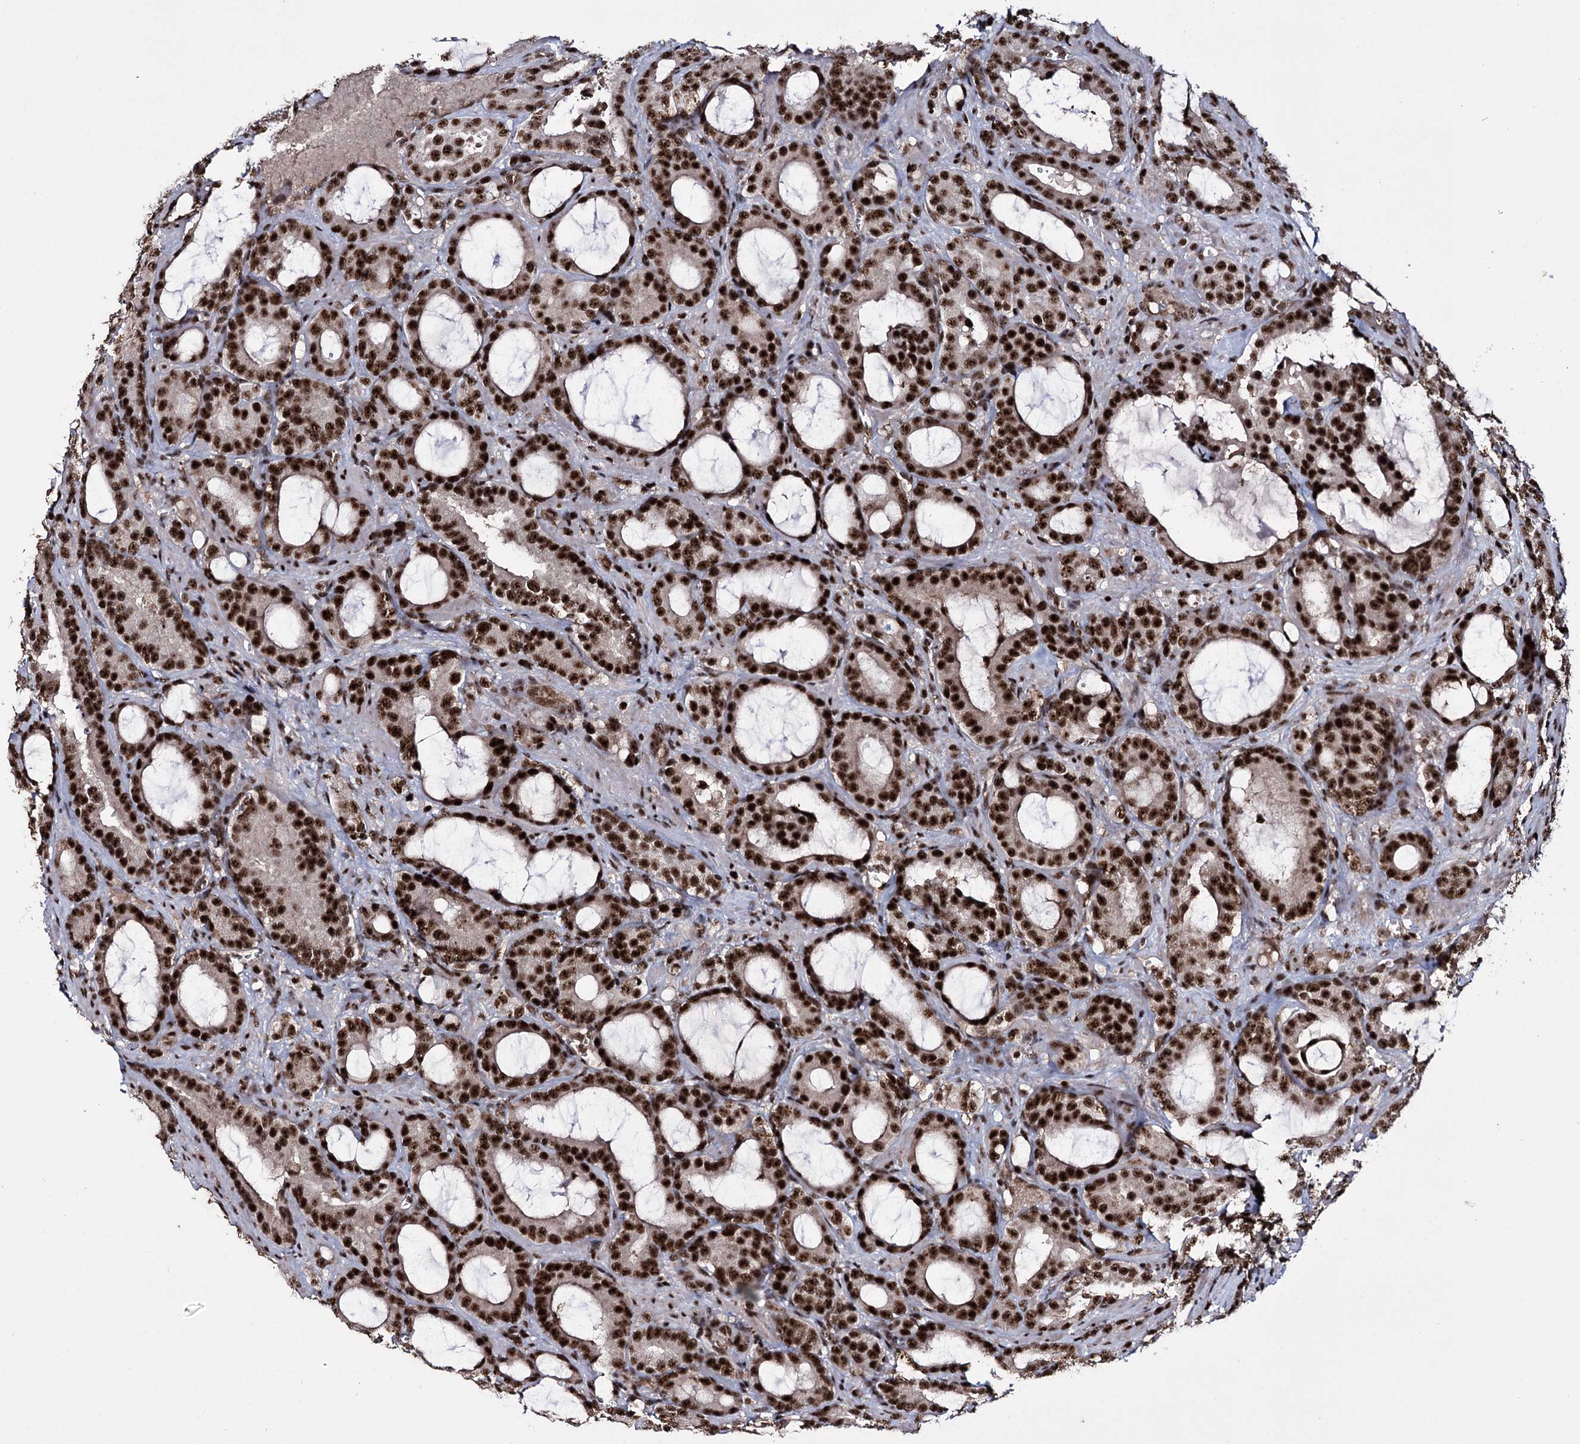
{"staining": {"intensity": "strong", "quantity": ">75%", "location": "nuclear"}, "tissue": "prostate cancer", "cell_type": "Tumor cells", "image_type": "cancer", "snomed": [{"axis": "morphology", "description": "Adenocarcinoma, High grade"}, {"axis": "topography", "description": "Prostate"}], "caption": "This histopathology image reveals immunohistochemistry (IHC) staining of high-grade adenocarcinoma (prostate), with high strong nuclear staining in approximately >75% of tumor cells.", "gene": "PRPF40A", "patient": {"sex": "male", "age": 72}}